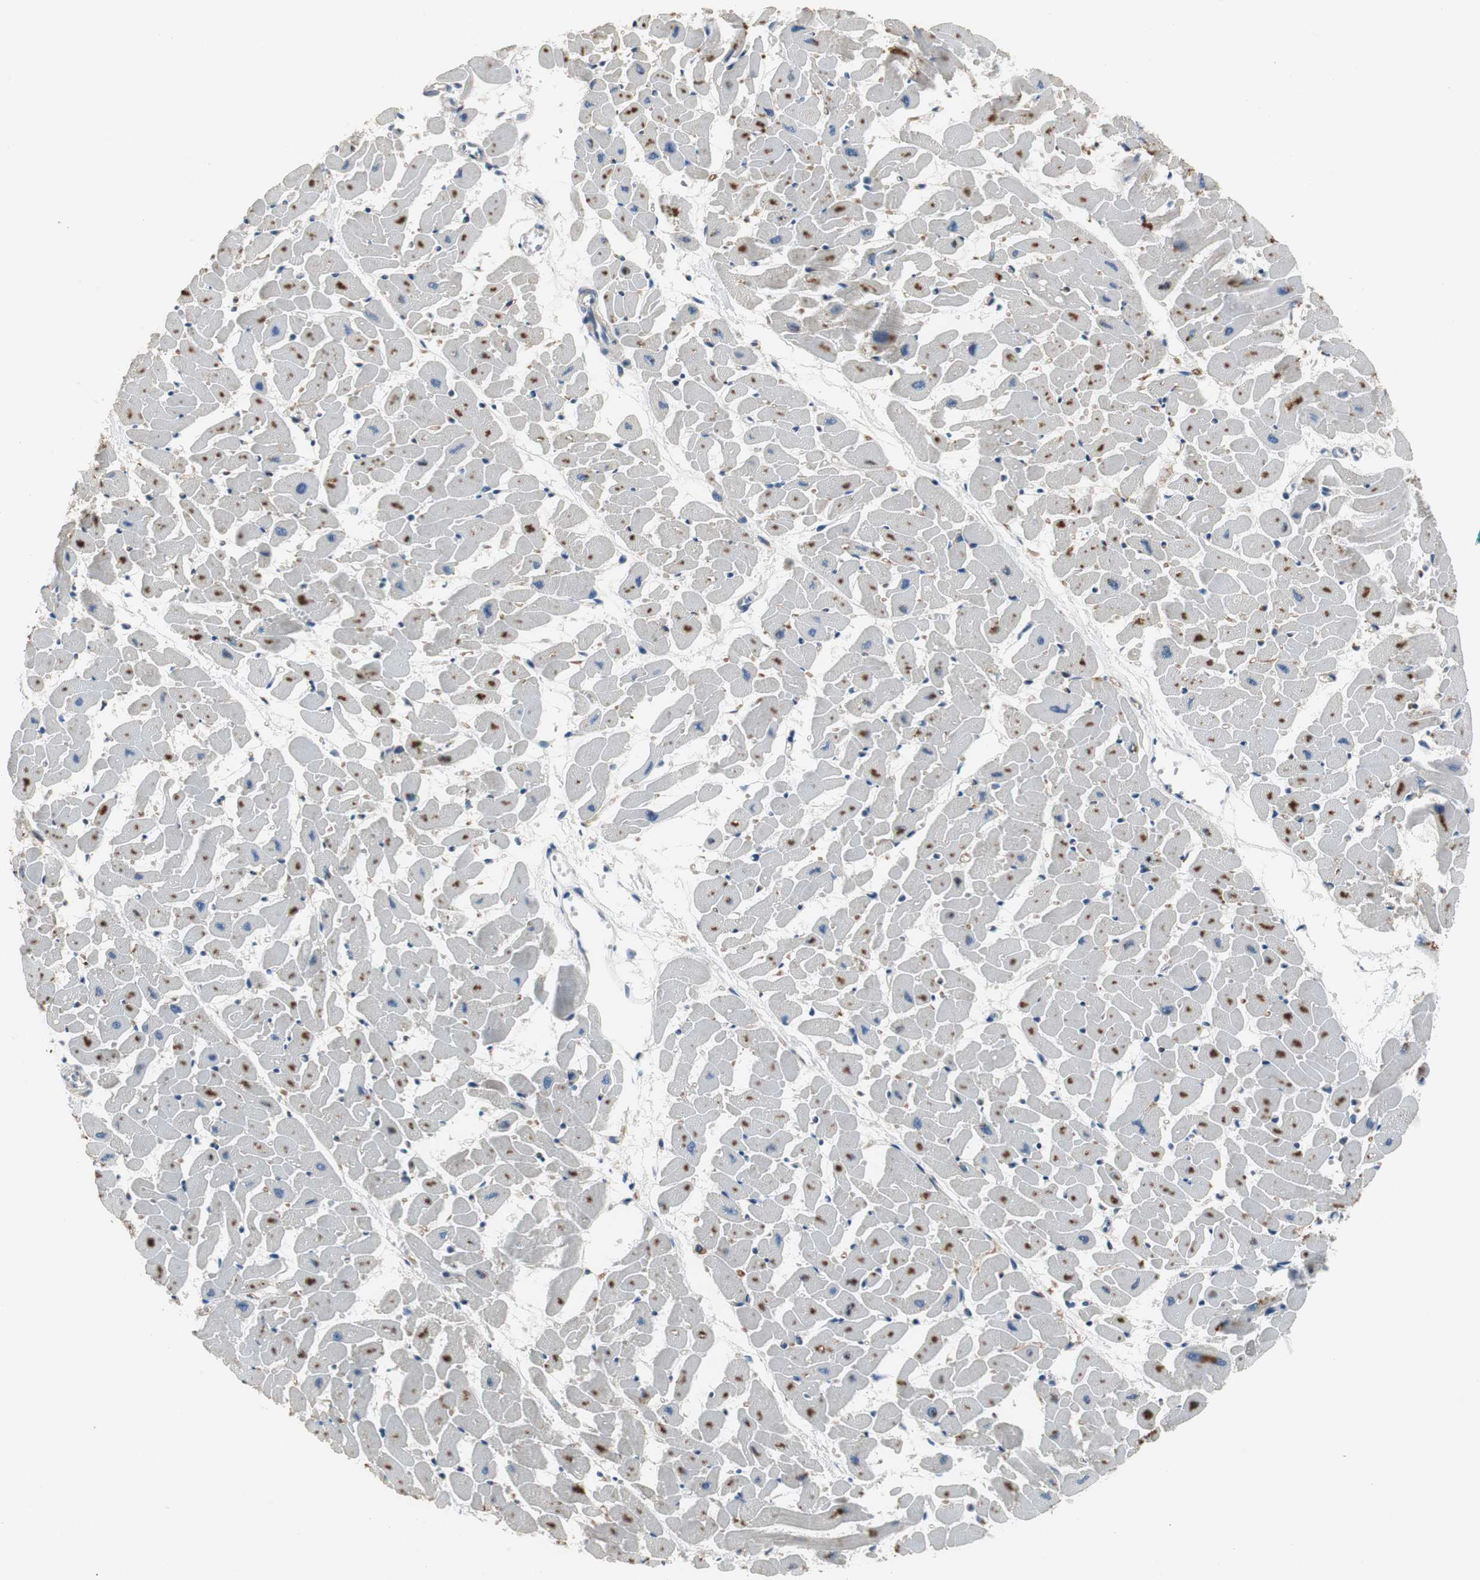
{"staining": {"intensity": "strong", "quantity": ">75%", "location": "cytoplasmic/membranous"}, "tissue": "heart muscle", "cell_type": "Cardiomyocytes", "image_type": "normal", "snomed": [{"axis": "morphology", "description": "Normal tissue, NOS"}, {"axis": "topography", "description": "Heart"}], "caption": "A brown stain shows strong cytoplasmic/membranous staining of a protein in cardiomyocytes of benign heart muscle.", "gene": "MTIF2", "patient": {"sex": "female", "age": 19}}